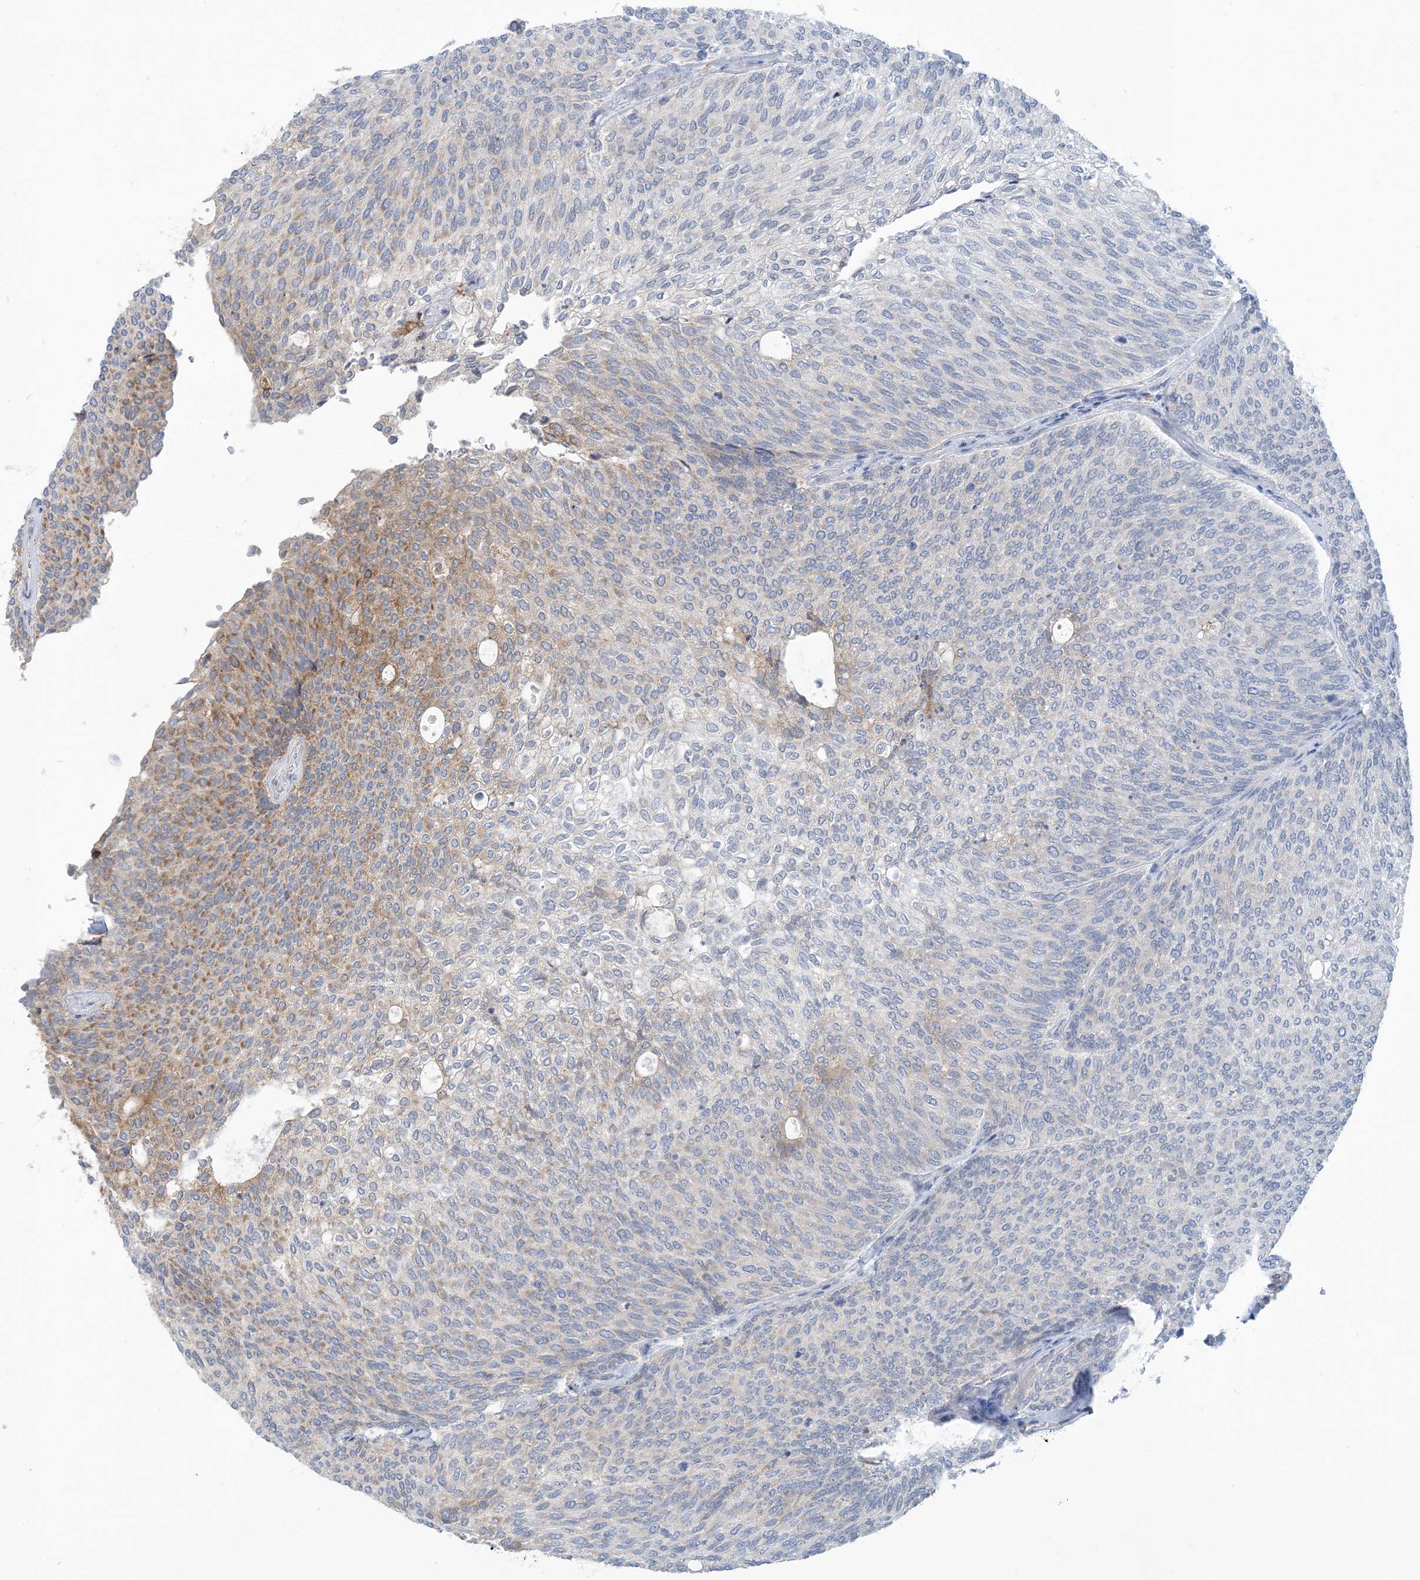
{"staining": {"intensity": "moderate", "quantity": "<25%", "location": "cytoplasmic/membranous"}, "tissue": "urothelial cancer", "cell_type": "Tumor cells", "image_type": "cancer", "snomed": [{"axis": "morphology", "description": "Urothelial carcinoma, Low grade"}, {"axis": "topography", "description": "Urinary bladder"}], "caption": "A brown stain shows moderate cytoplasmic/membranous expression of a protein in human urothelial cancer tumor cells.", "gene": "EIF2A", "patient": {"sex": "female", "age": 79}}